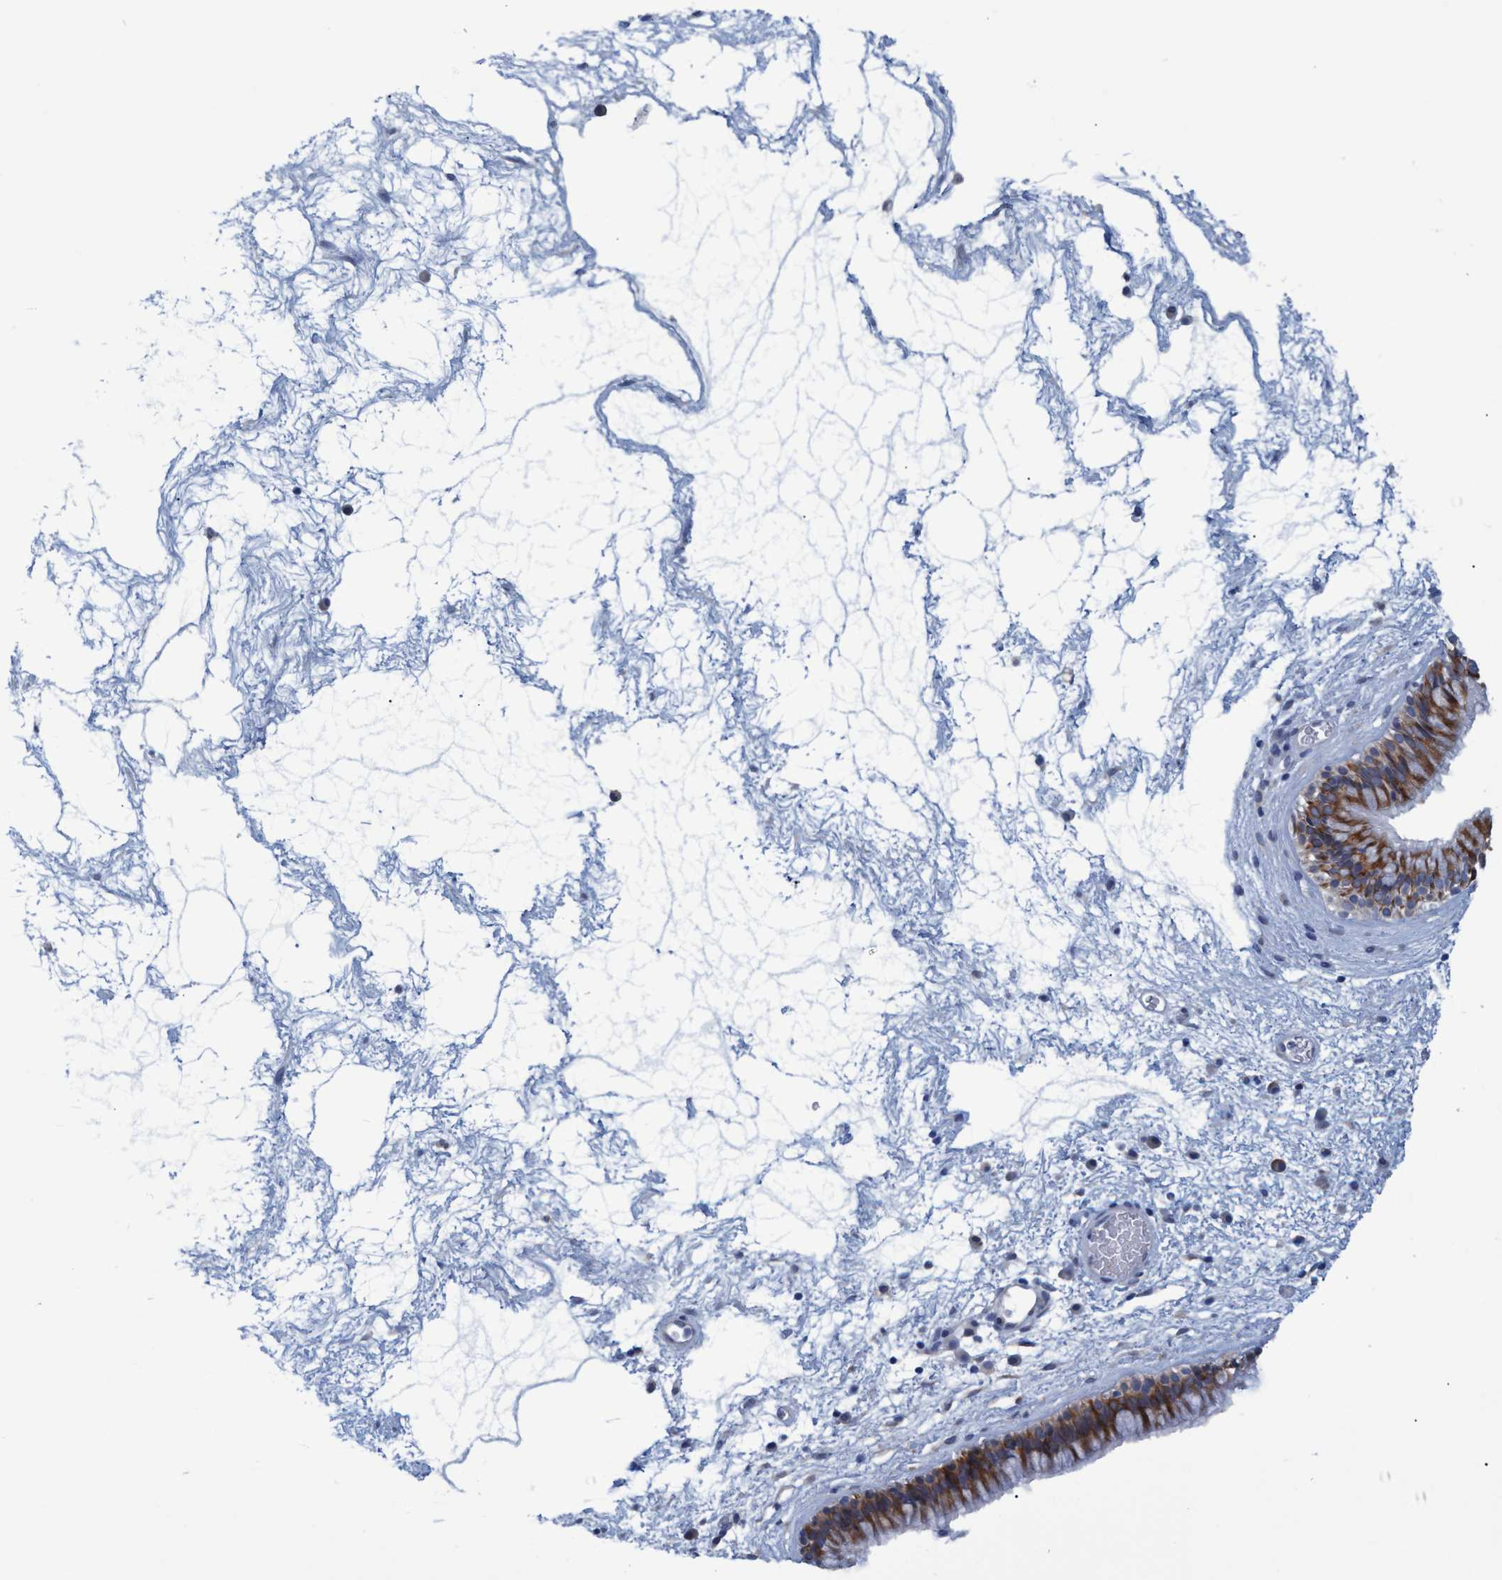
{"staining": {"intensity": "strong", "quantity": ">75%", "location": "cytoplasmic/membranous"}, "tissue": "nasopharynx", "cell_type": "Respiratory epithelial cells", "image_type": "normal", "snomed": [{"axis": "morphology", "description": "Normal tissue, NOS"}, {"axis": "morphology", "description": "Inflammation, NOS"}, {"axis": "topography", "description": "Nasopharynx"}], "caption": "Immunohistochemistry (IHC) histopathology image of unremarkable nasopharynx: human nasopharynx stained using immunohistochemistry demonstrates high levels of strong protein expression localized specifically in the cytoplasmic/membranous of respiratory epithelial cells, appearing as a cytoplasmic/membranous brown color.", "gene": "SSTR3", "patient": {"sex": "male", "age": 48}}